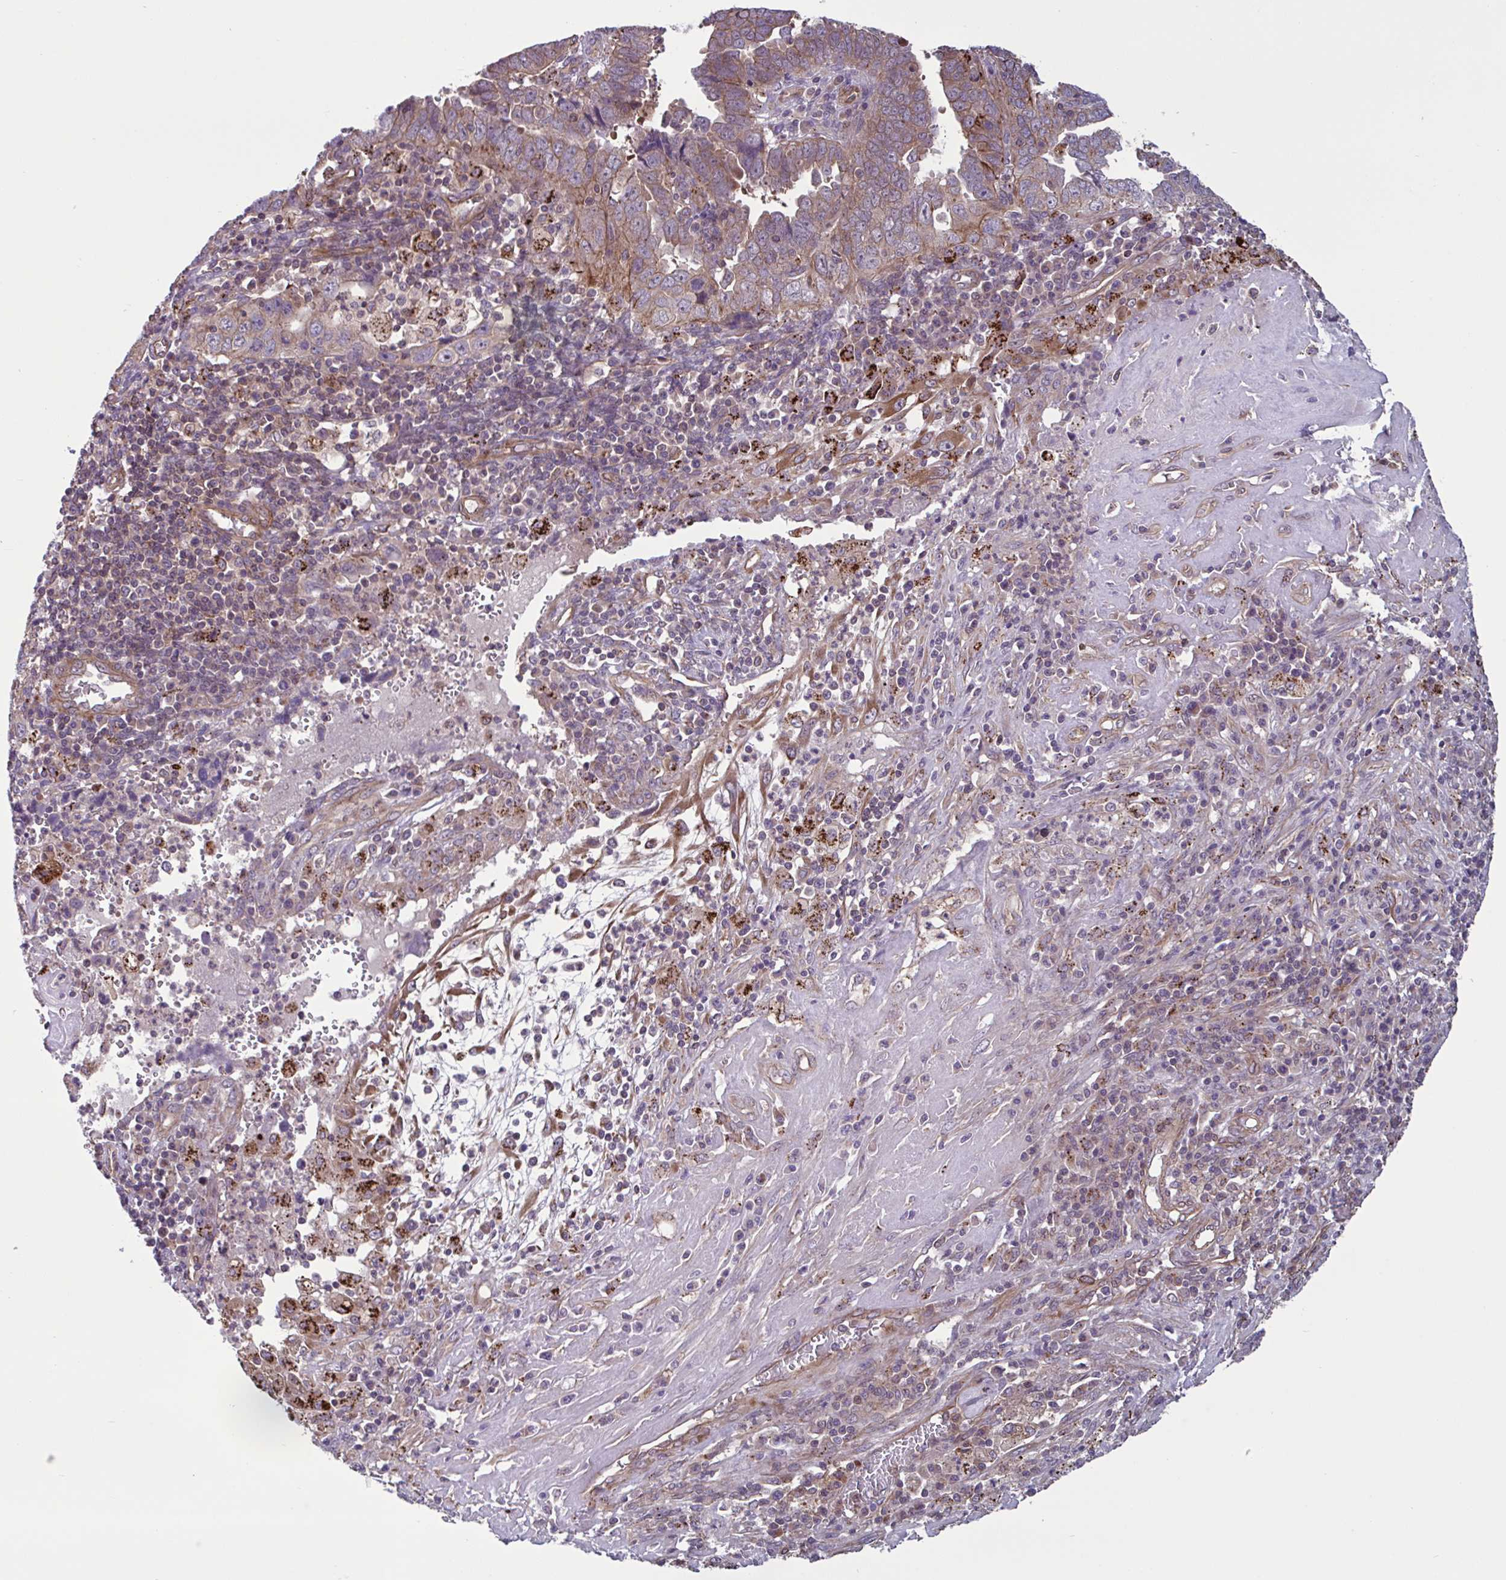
{"staining": {"intensity": "strong", "quantity": "25%-75%", "location": "cytoplasmic/membranous"}, "tissue": "endometrial cancer", "cell_type": "Tumor cells", "image_type": "cancer", "snomed": [{"axis": "morphology", "description": "Adenocarcinoma, NOS"}, {"axis": "topography", "description": "Uterus"}], "caption": "Immunohistochemistry (IHC) of endometrial adenocarcinoma displays high levels of strong cytoplasmic/membranous staining in approximately 25%-75% of tumor cells. Nuclei are stained in blue.", "gene": "GLTP", "patient": {"sex": "female", "age": 62}}